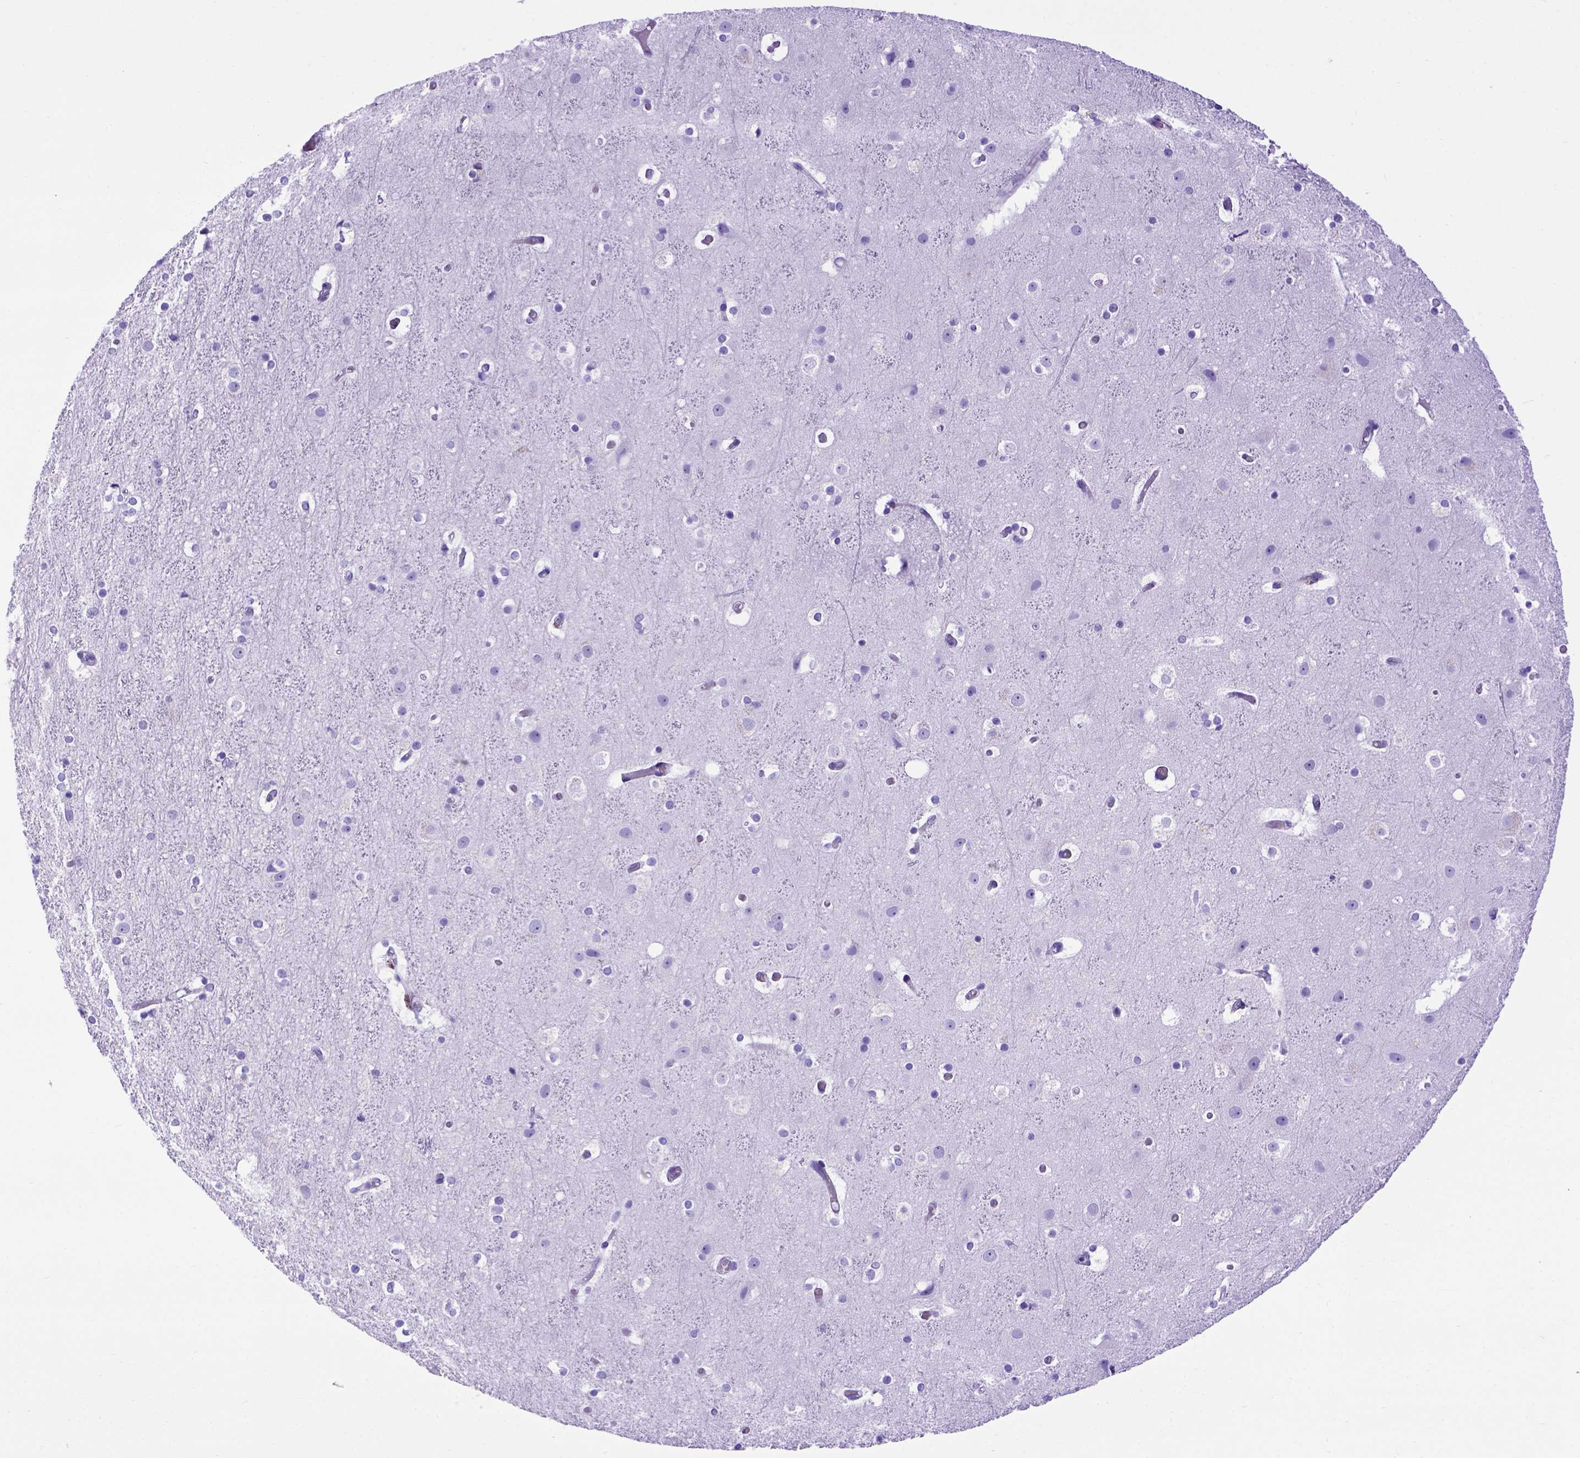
{"staining": {"intensity": "negative", "quantity": "none", "location": "none"}, "tissue": "cerebral cortex", "cell_type": "Endothelial cells", "image_type": "normal", "snomed": [{"axis": "morphology", "description": "Normal tissue, NOS"}, {"axis": "topography", "description": "Cerebral cortex"}], "caption": "Photomicrograph shows no protein expression in endothelial cells of normal cerebral cortex.", "gene": "MEOX2", "patient": {"sex": "female", "age": 52}}